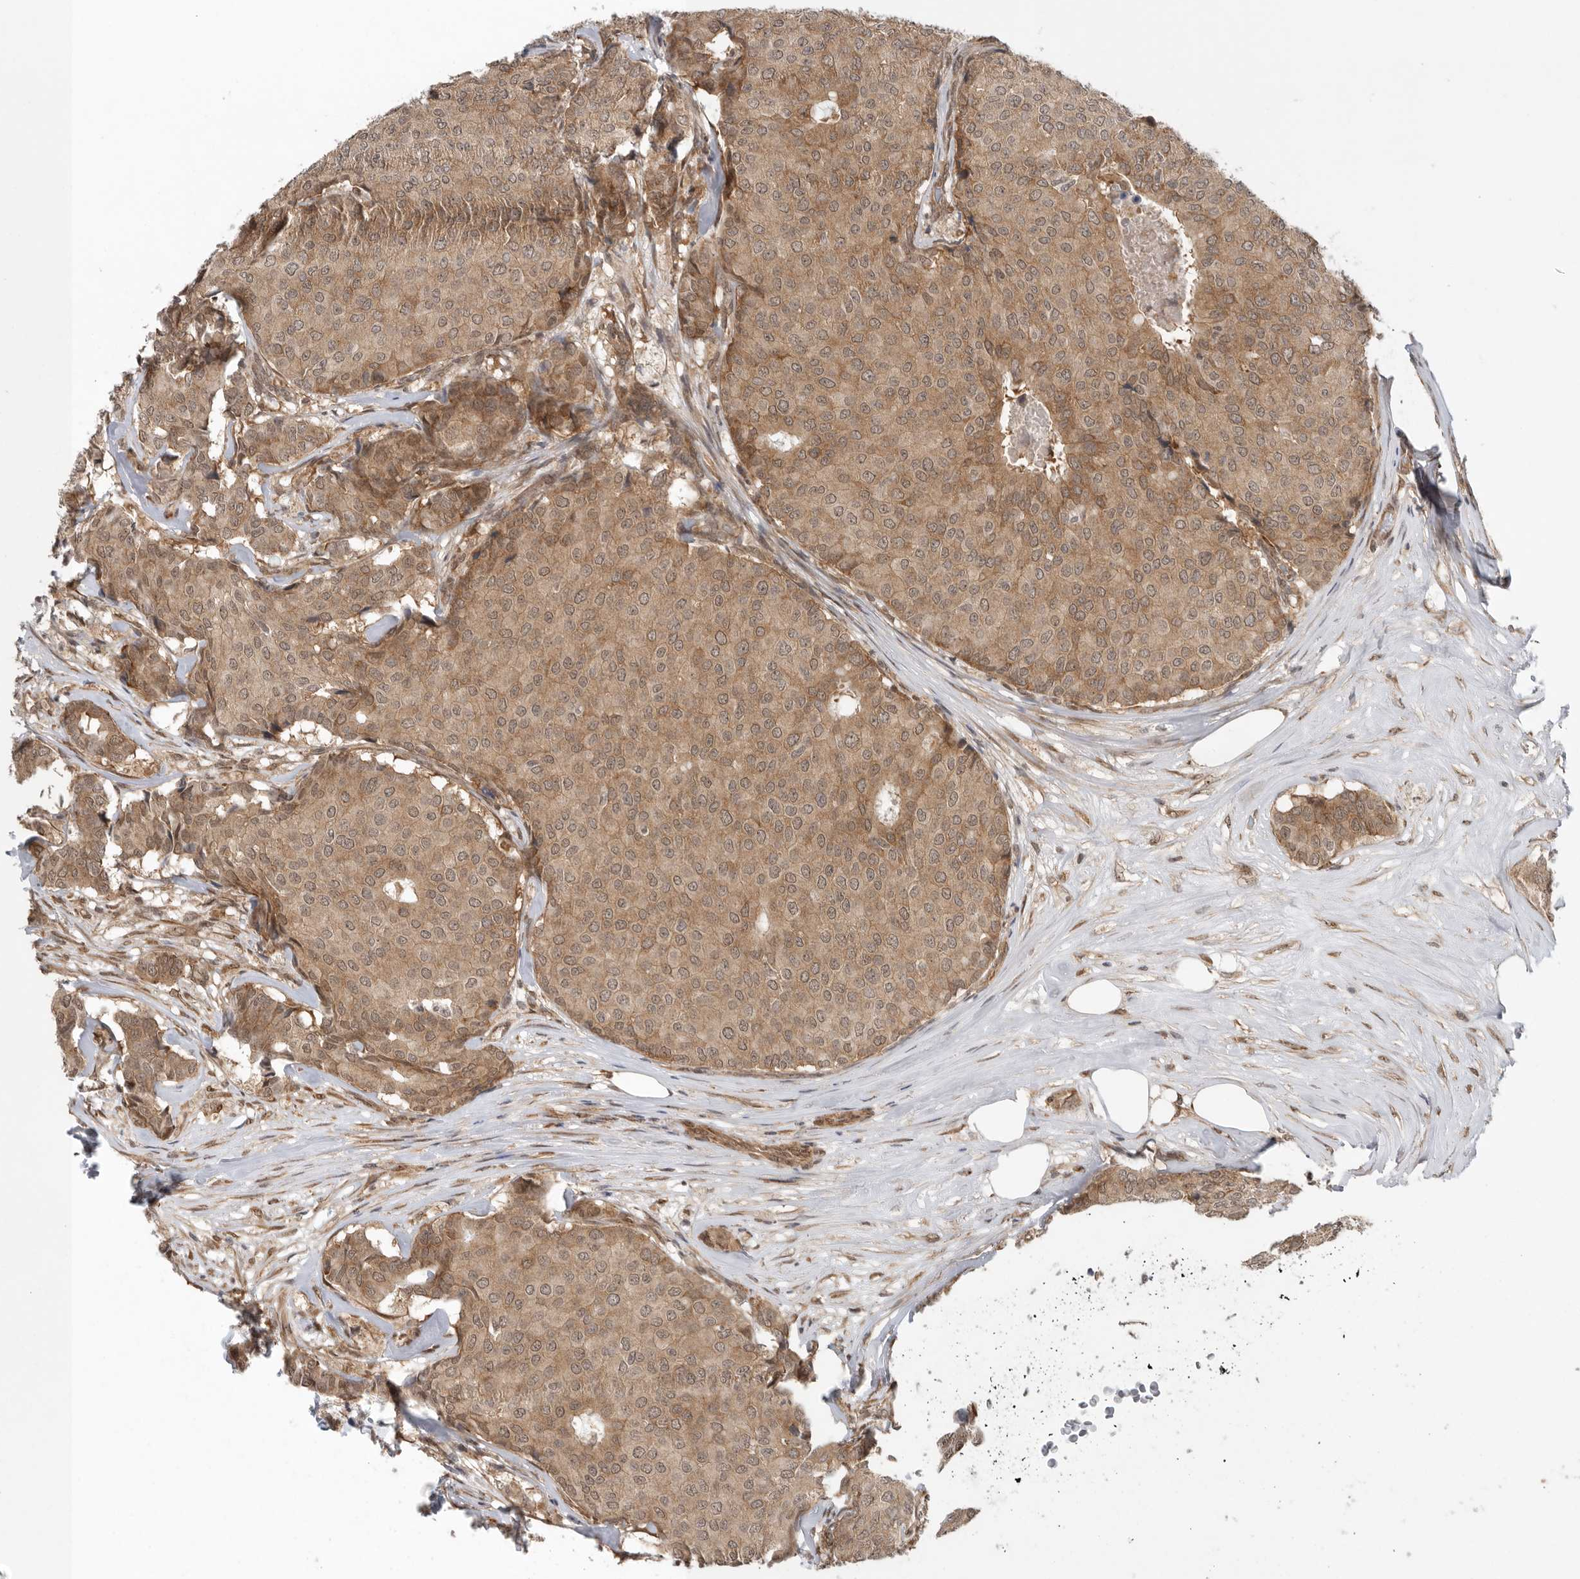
{"staining": {"intensity": "moderate", "quantity": ">75%", "location": "cytoplasmic/membranous,nuclear"}, "tissue": "breast cancer", "cell_type": "Tumor cells", "image_type": "cancer", "snomed": [{"axis": "morphology", "description": "Duct carcinoma"}, {"axis": "topography", "description": "Breast"}], "caption": "Breast cancer (infiltrating ductal carcinoma) stained with a protein marker reveals moderate staining in tumor cells.", "gene": "VPS50", "patient": {"sex": "female", "age": 75}}